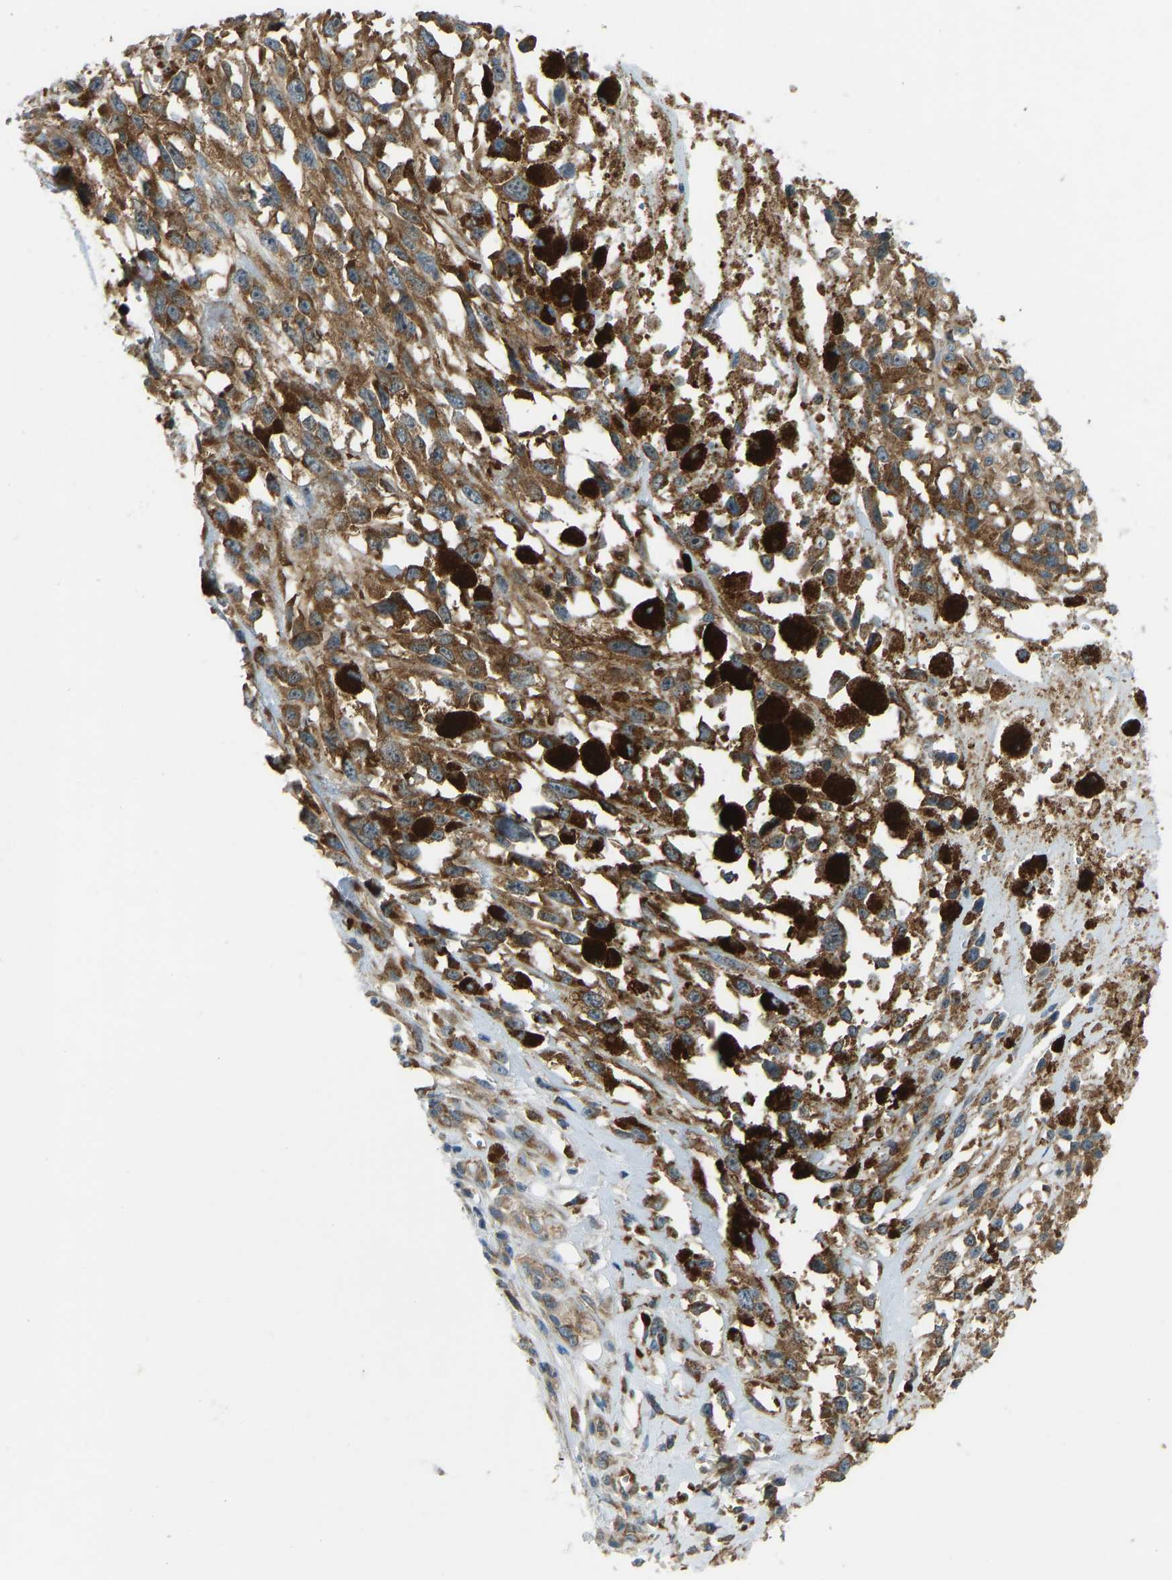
{"staining": {"intensity": "moderate", "quantity": ">75%", "location": "cytoplasmic/membranous"}, "tissue": "melanoma", "cell_type": "Tumor cells", "image_type": "cancer", "snomed": [{"axis": "morphology", "description": "Malignant melanoma, Metastatic site"}, {"axis": "topography", "description": "Lymph node"}], "caption": "Immunohistochemistry staining of melanoma, which shows medium levels of moderate cytoplasmic/membranous positivity in about >75% of tumor cells indicating moderate cytoplasmic/membranous protein staining. The staining was performed using DAB (3,3'-diaminobenzidine) (brown) for protein detection and nuclei were counterstained in hematoxylin (blue).", "gene": "STAU2", "patient": {"sex": "male", "age": 59}}